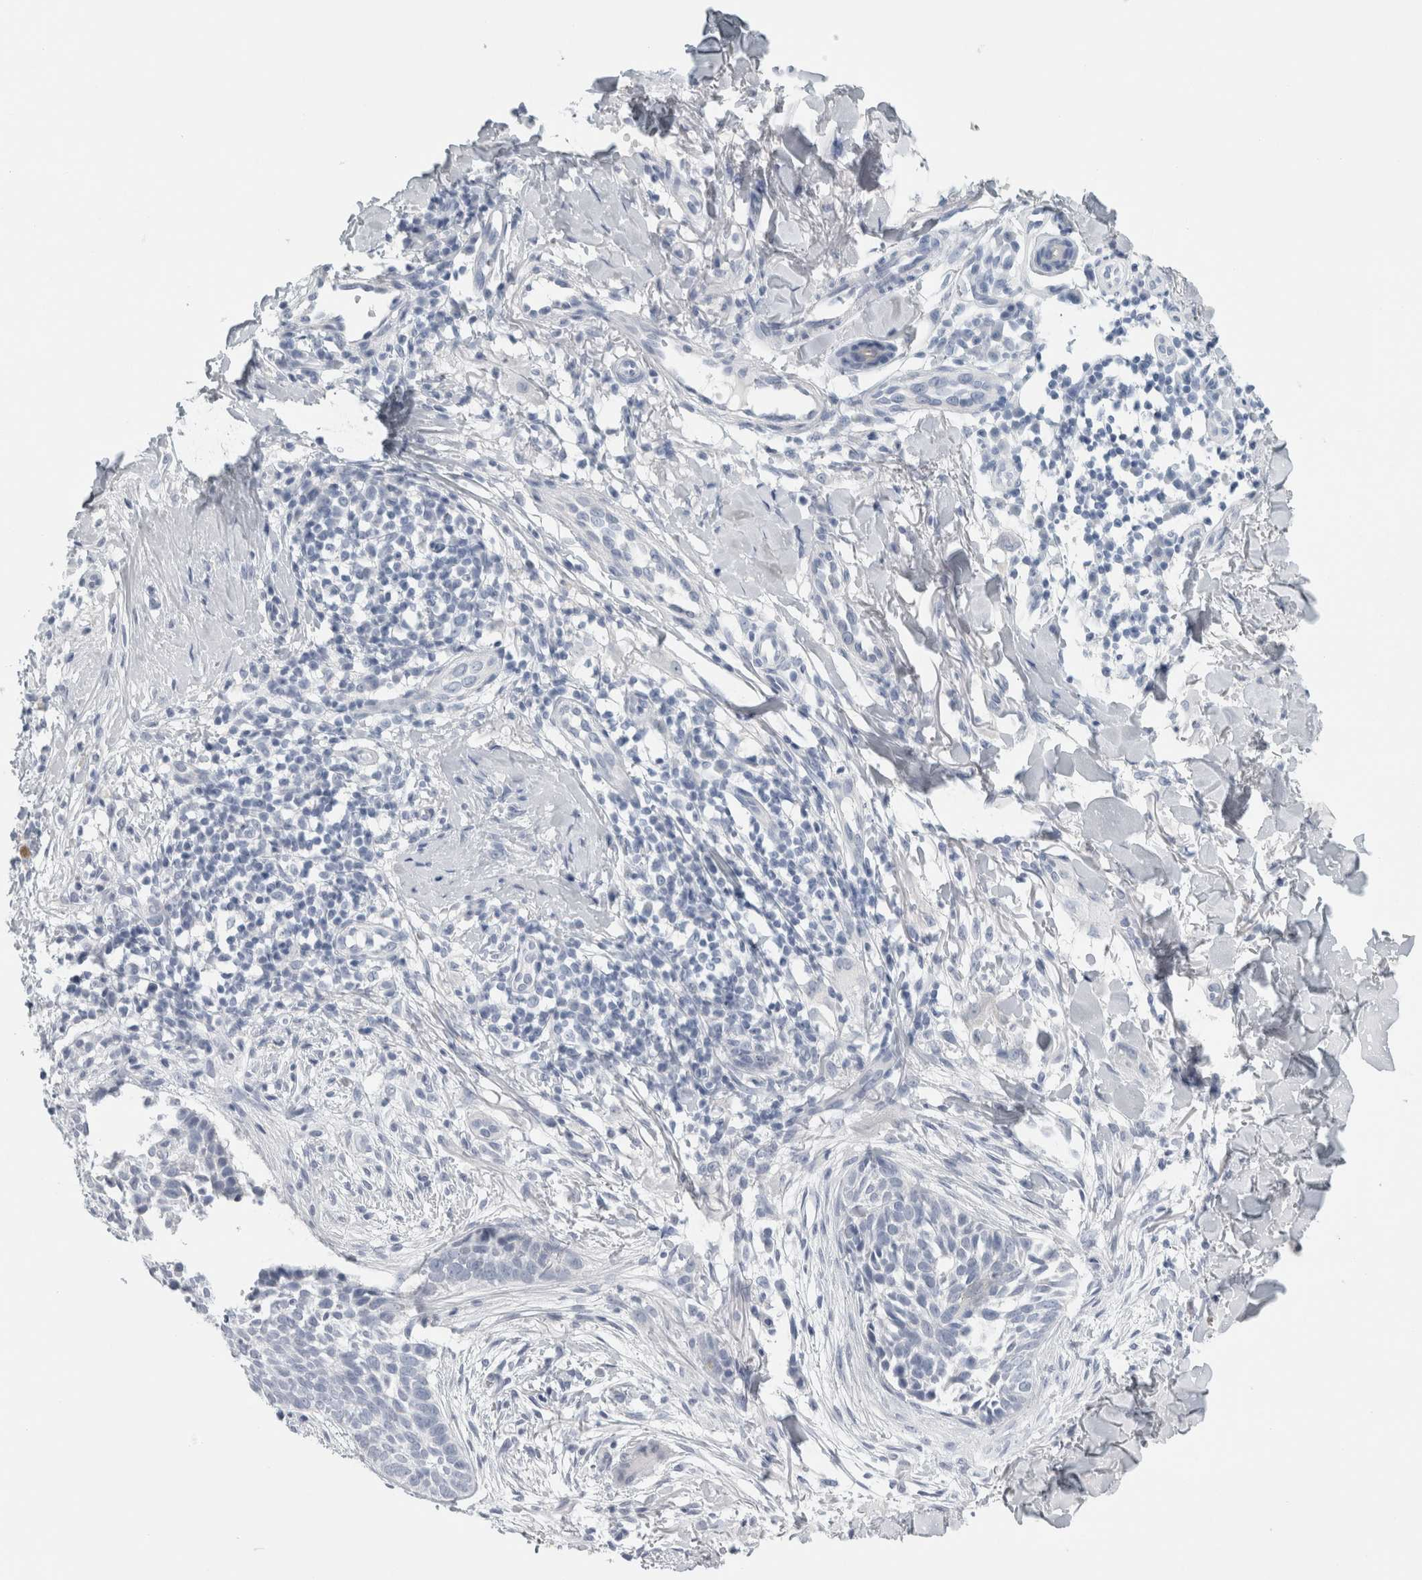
{"staining": {"intensity": "negative", "quantity": "none", "location": "none"}, "tissue": "skin cancer", "cell_type": "Tumor cells", "image_type": "cancer", "snomed": [{"axis": "morphology", "description": "Normal tissue, NOS"}, {"axis": "morphology", "description": "Basal cell carcinoma"}, {"axis": "topography", "description": "Skin"}], "caption": "Immunohistochemistry micrograph of human basal cell carcinoma (skin) stained for a protein (brown), which shows no positivity in tumor cells. (DAB (3,3'-diaminobenzidine) IHC visualized using brightfield microscopy, high magnification).", "gene": "RPH3AL", "patient": {"sex": "male", "age": 67}}